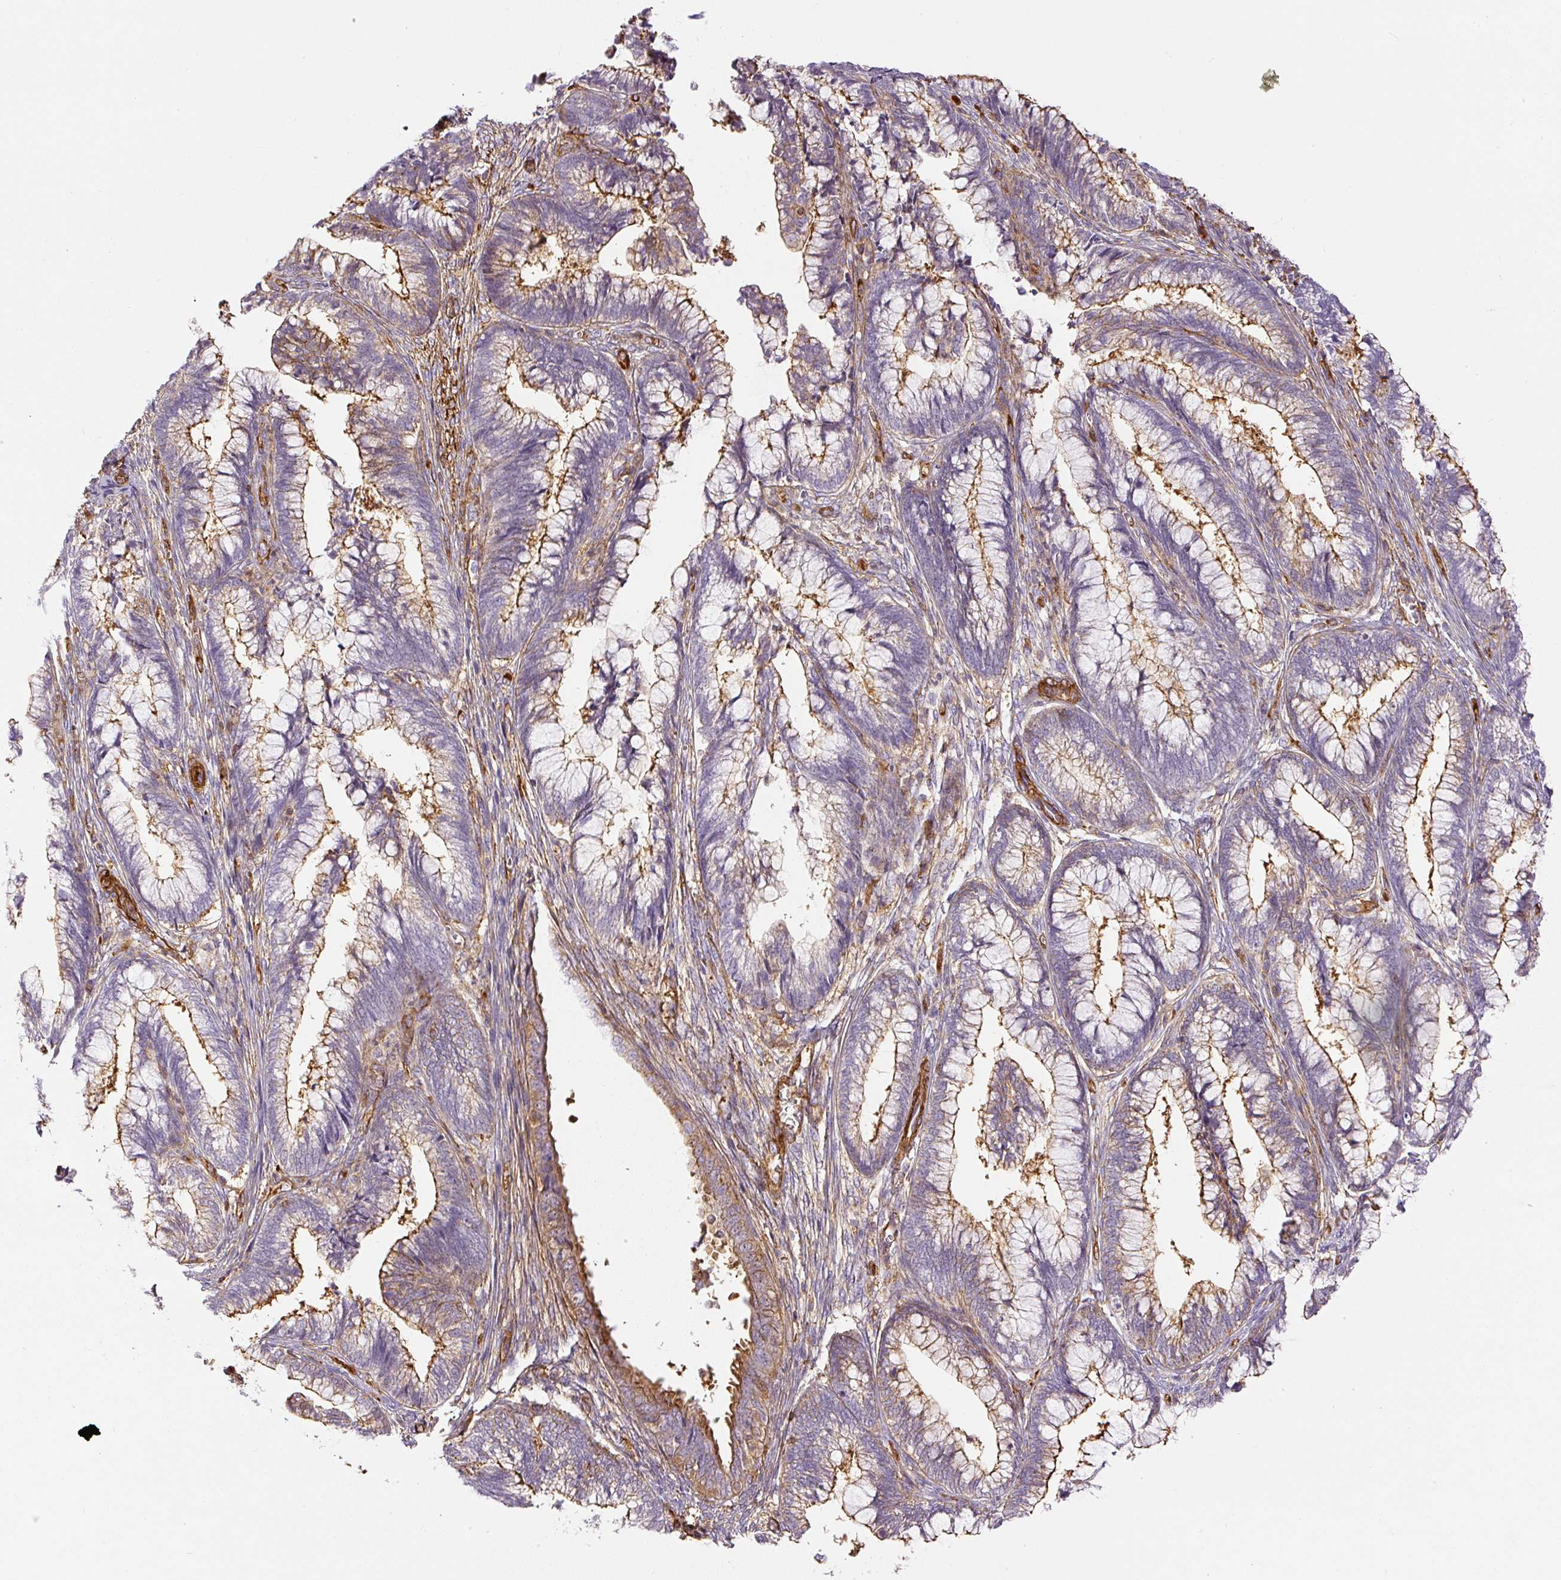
{"staining": {"intensity": "moderate", "quantity": "25%-75%", "location": "cytoplasmic/membranous"}, "tissue": "cervical cancer", "cell_type": "Tumor cells", "image_type": "cancer", "snomed": [{"axis": "morphology", "description": "Adenocarcinoma, NOS"}, {"axis": "topography", "description": "Cervix"}], "caption": "Brown immunohistochemical staining in human adenocarcinoma (cervical) demonstrates moderate cytoplasmic/membranous expression in approximately 25%-75% of tumor cells. (DAB (3,3'-diaminobenzidine) IHC with brightfield microscopy, high magnification).", "gene": "MYL12A", "patient": {"sex": "female", "age": 44}}